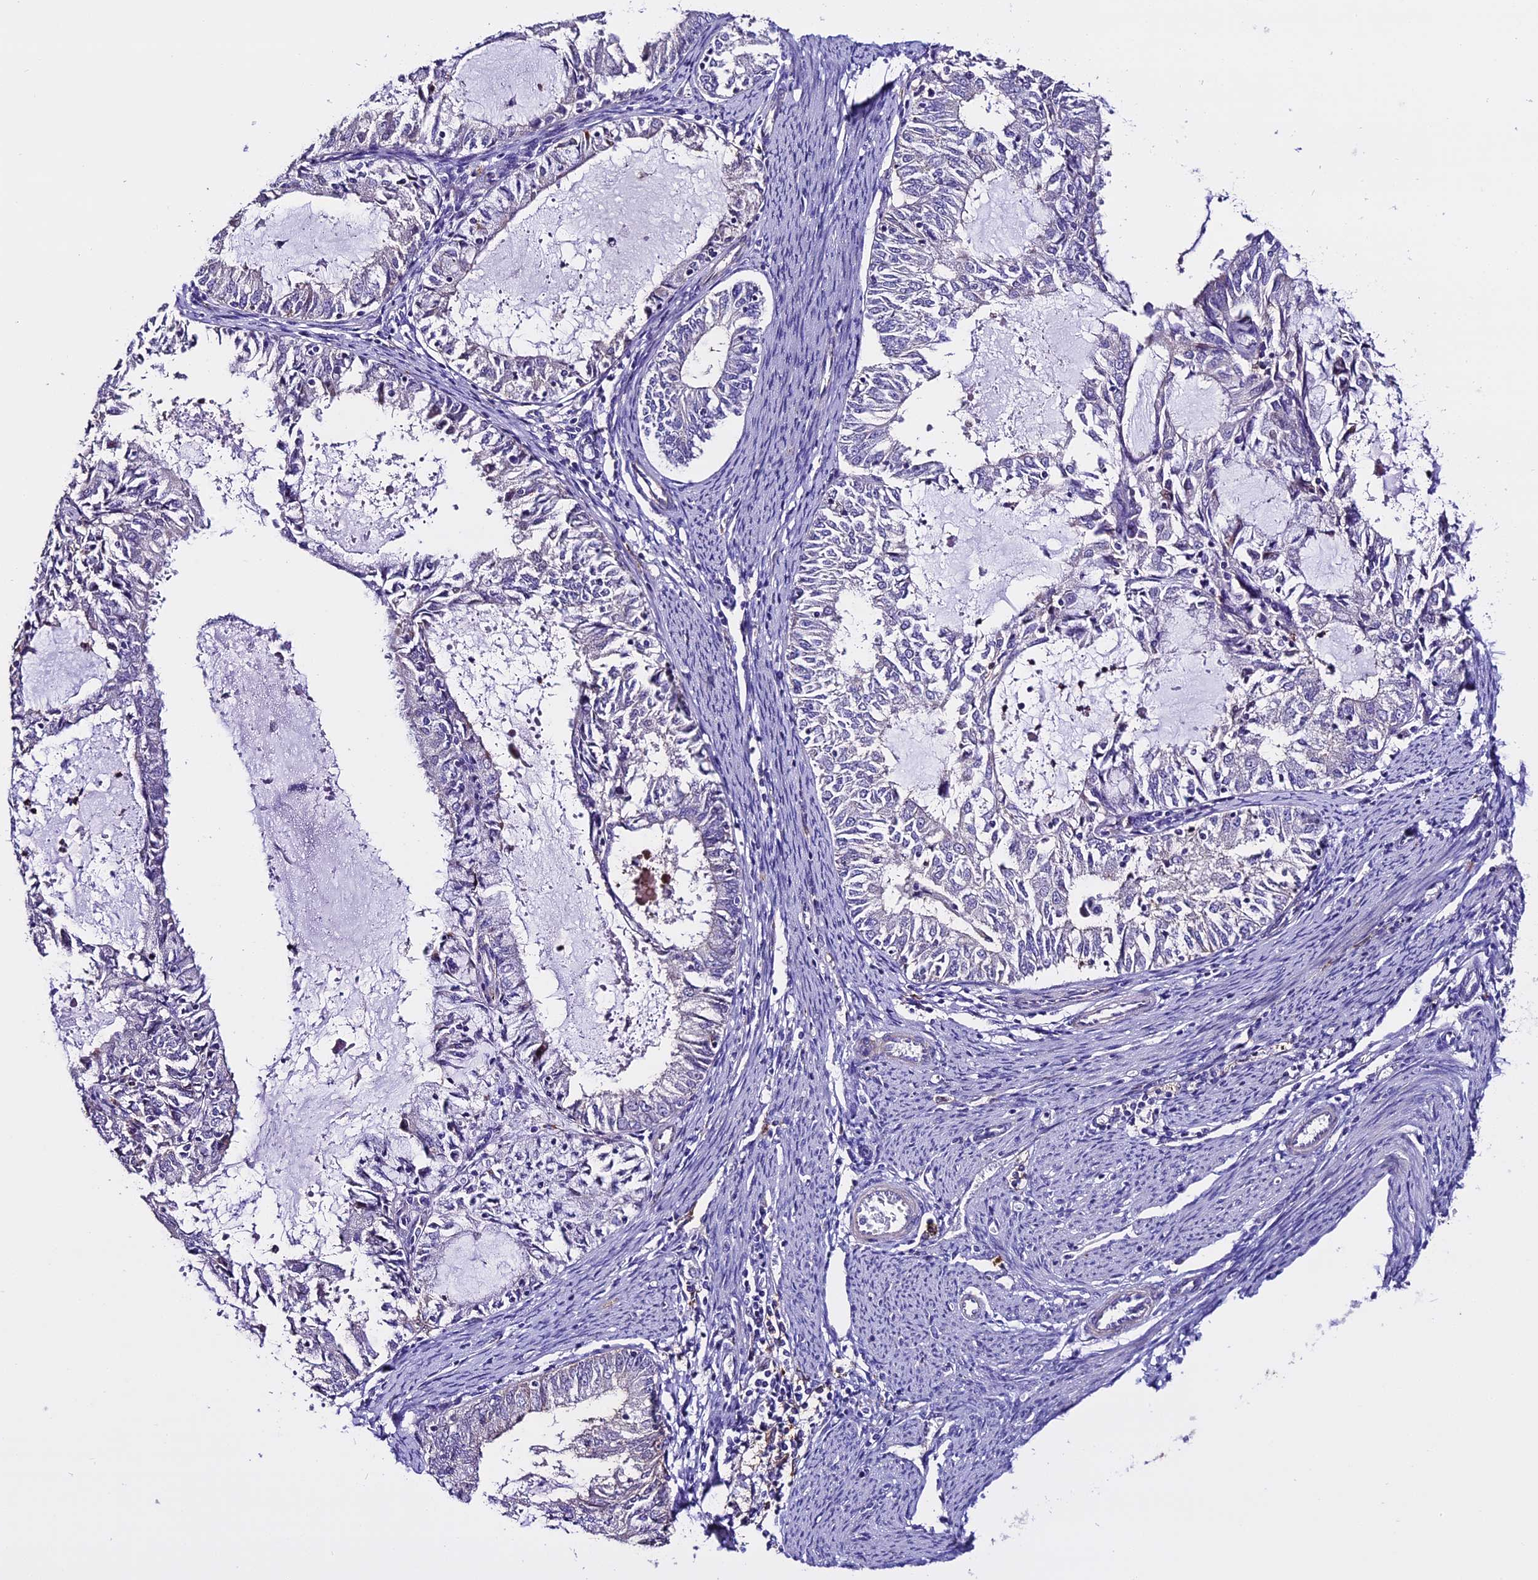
{"staining": {"intensity": "negative", "quantity": "none", "location": "none"}, "tissue": "endometrial cancer", "cell_type": "Tumor cells", "image_type": "cancer", "snomed": [{"axis": "morphology", "description": "Adenocarcinoma, NOS"}, {"axis": "topography", "description": "Endometrium"}], "caption": "Immunohistochemistry micrograph of neoplastic tissue: human endometrial cancer stained with DAB (3,3'-diaminobenzidine) reveals no significant protein positivity in tumor cells. Nuclei are stained in blue.", "gene": "NOD2", "patient": {"sex": "female", "age": 57}}